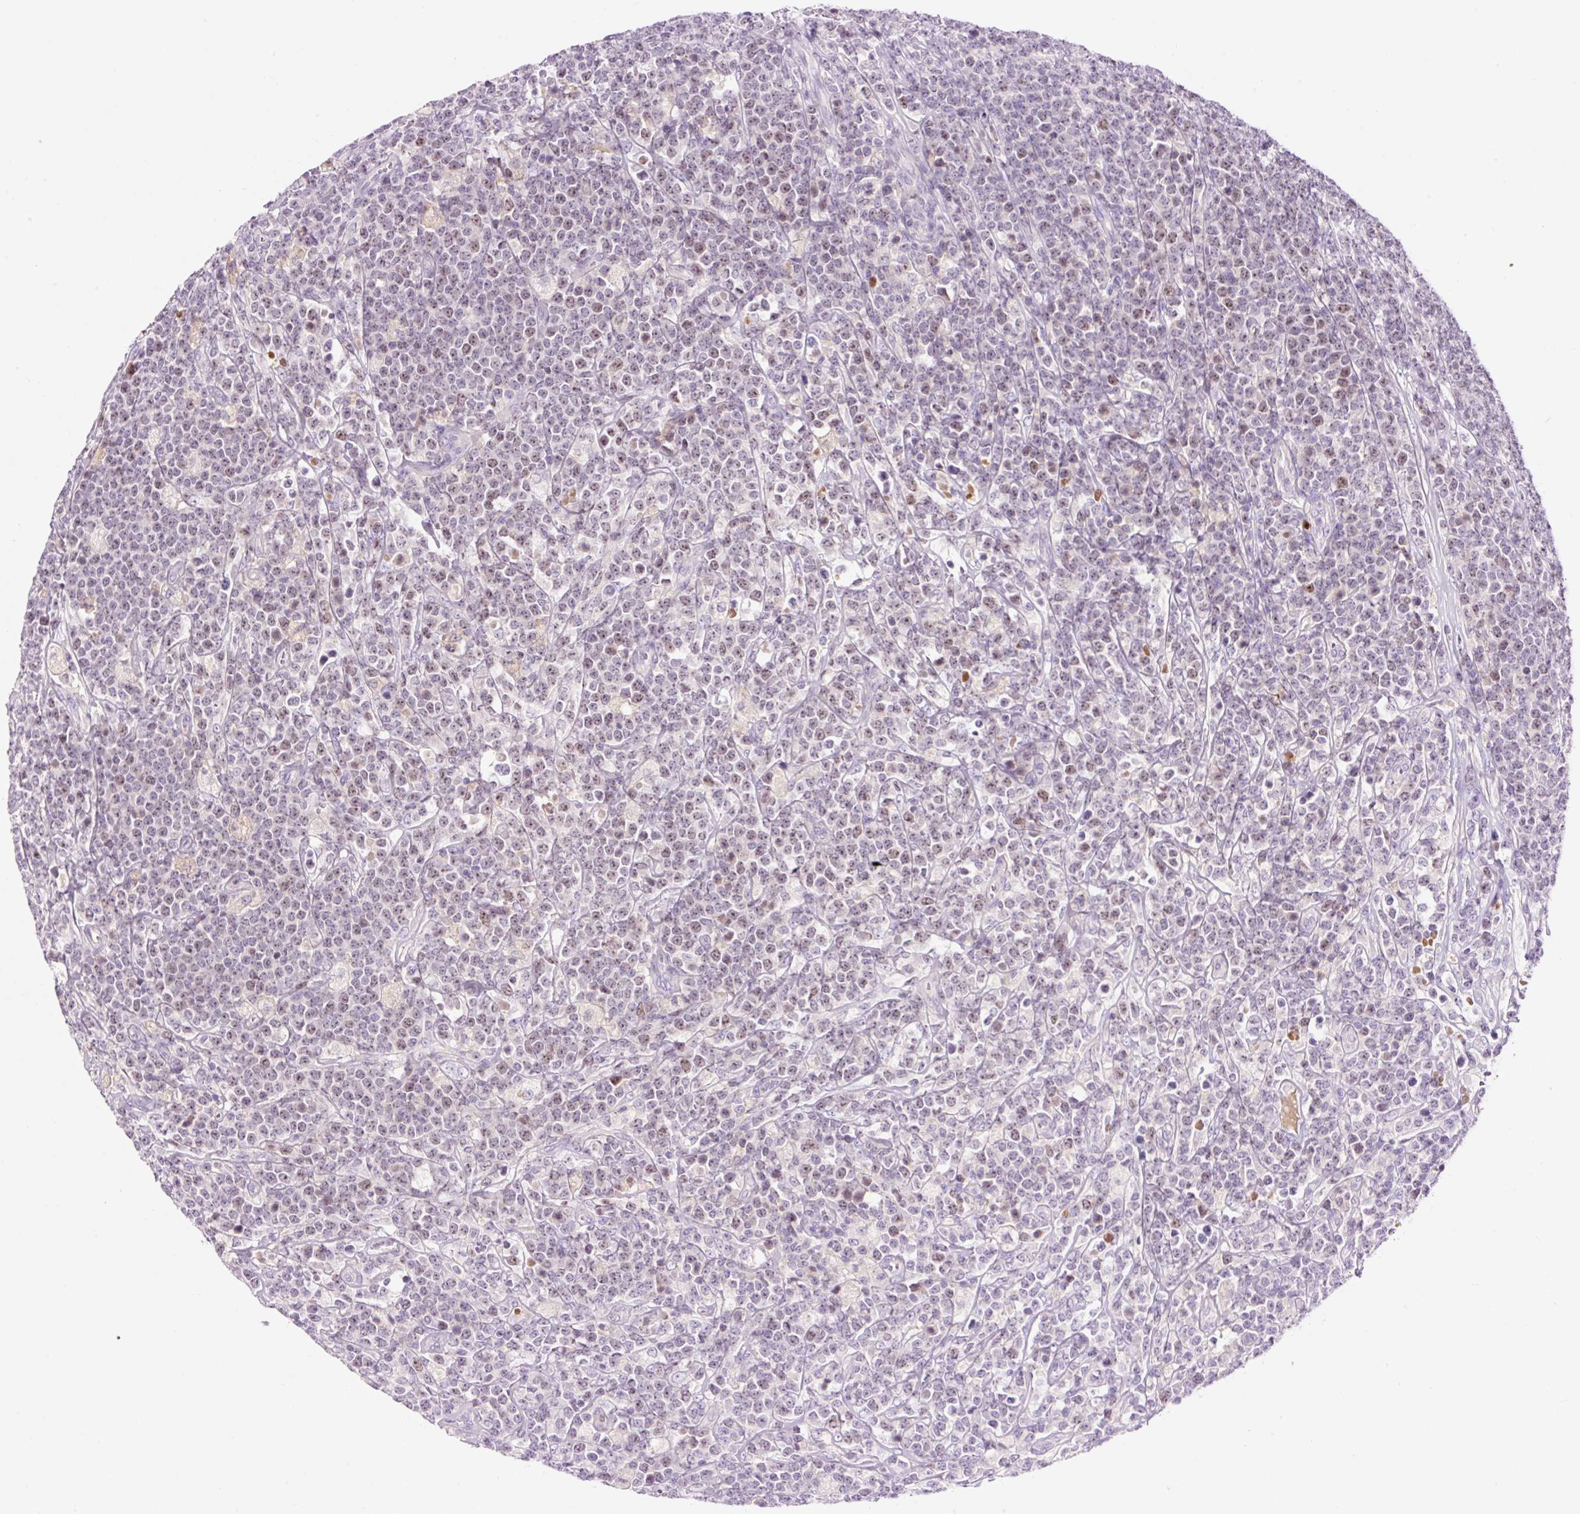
{"staining": {"intensity": "weak", "quantity": "25%-75%", "location": "nuclear"}, "tissue": "lymphoma", "cell_type": "Tumor cells", "image_type": "cancer", "snomed": [{"axis": "morphology", "description": "Malignant lymphoma, non-Hodgkin's type, High grade"}, {"axis": "topography", "description": "Small intestine"}], "caption": "IHC image of neoplastic tissue: human malignant lymphoma, non-Hodgkin's type (high-grade) stained using immunohistochemistry (IHC) demonstrates low levels of weak protein expression localized specifically in the nuclear of tumor cells, appearing as a nuclear brown color.", "gene": "DPPA4", "patient": {"sex": "male", "age": 8}}